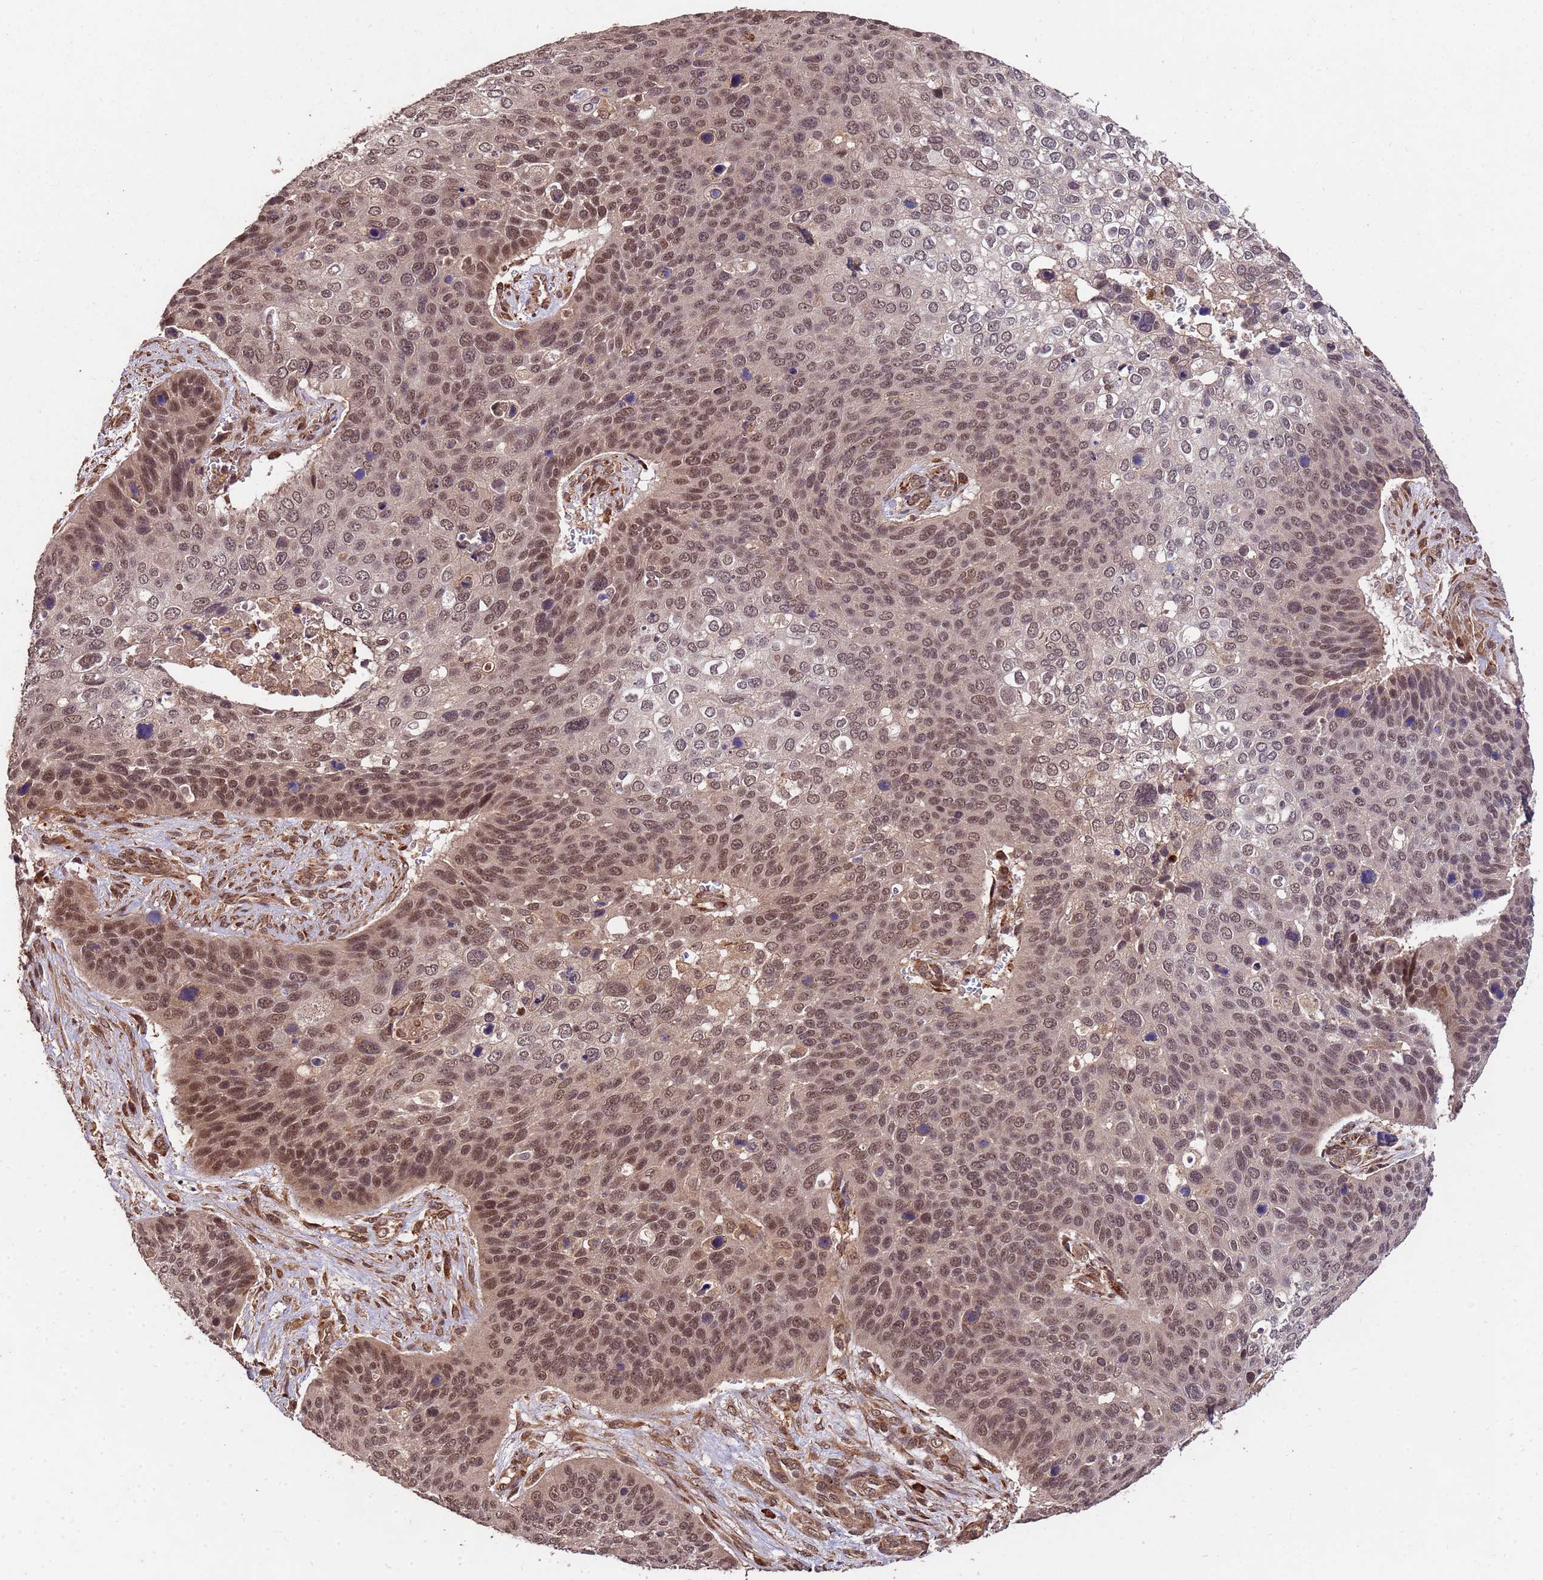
{"staining": {"intensity": "moderate", "quantity": ">75%", "location": "nuclear"}, "tissue": "skin cancer", "cell_type": "Tumor cells", "image_type": "cancer", "snomed": [{"axis": "morphology", "description": "Basal cell carcinoma"}, {"axis": "topography", "description": "Skin"}], "caption": "The histopathology image demonstrates staining of skin cancer (basal cell carcinoma), revealing moderate nuclear protein expression (brown color) within tumor cells.", "gene": "ZNF619", "patient": {"sex": "female", "age": 74}}